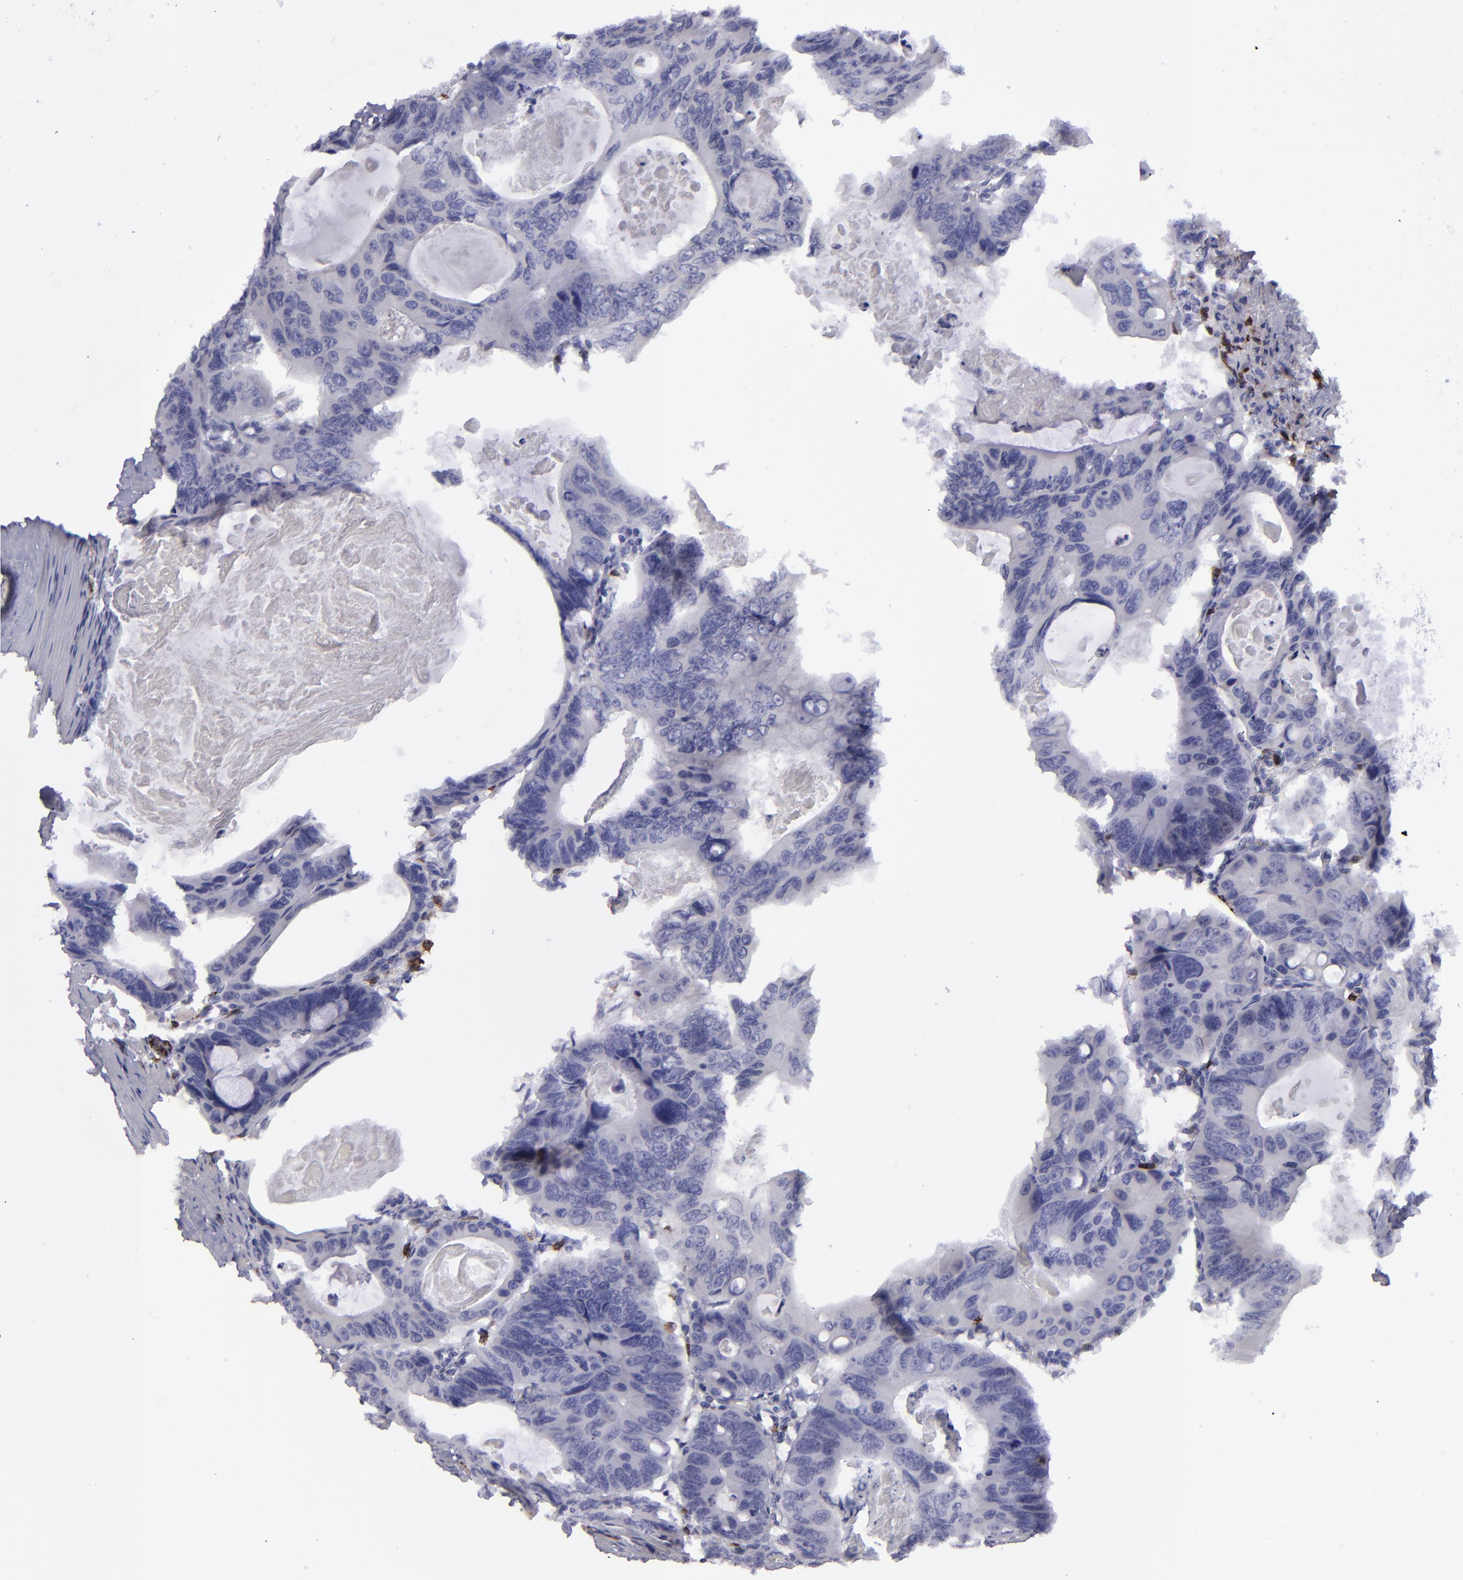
{"staining": {"intensity": "negative", "quantity": "none", "location": "none"}, "tissue": "colorectal cancer", "cell_type": "Tumor cells", "image_type": "cancer", "snomed": [{"axis": "morphology", "description": "Adenocarcinoma, NOS"}, {"axis": "topography", "description": "Colon"}], "caption": "DAB immunohistochemical staining of human colorectal adenocarcinoma reveals no significant positivity in tumor cells.", "gene": "CD27", "patient": {"sex": "female", "age": 55}}